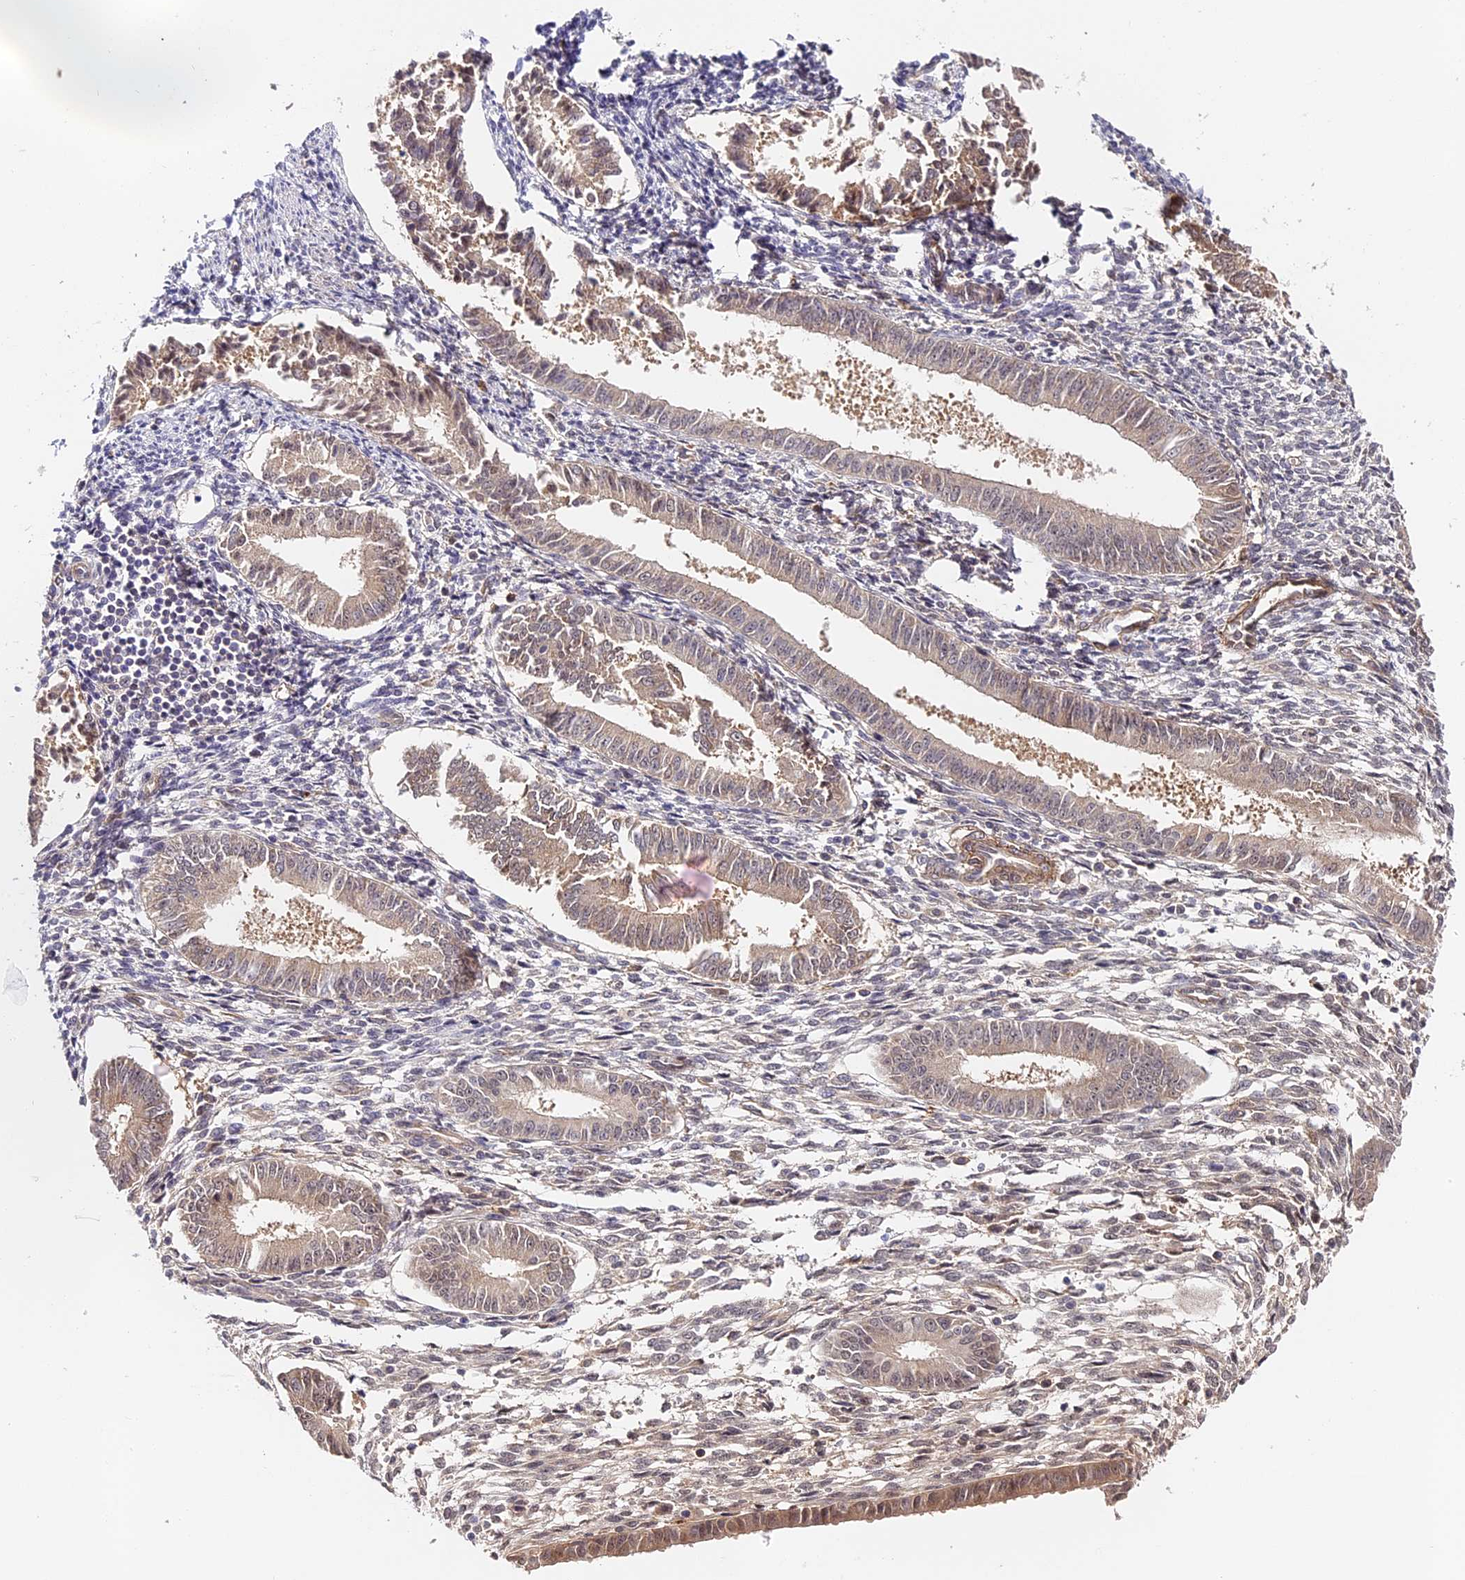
{"staining": {"intensity": "negative", "quantity": "none", "location": "none"}, "tissue": "endometrium", "cell_type": "Cells in endometrial stroma", "image_type": "normal", "snomed": [{"axis": "morphology", "description": "Normal tissue, NOS"}, {"axis": "topography", "description": "Uterus"}, {"axis": "topography", "description": "Endometrium"}], "caption": "Protein analysis of normal endometrium reveals no significant staining in cells in endometrial stroma.", "gene": "IMPACT", "patient": {"sex": "female", "age": 48}}